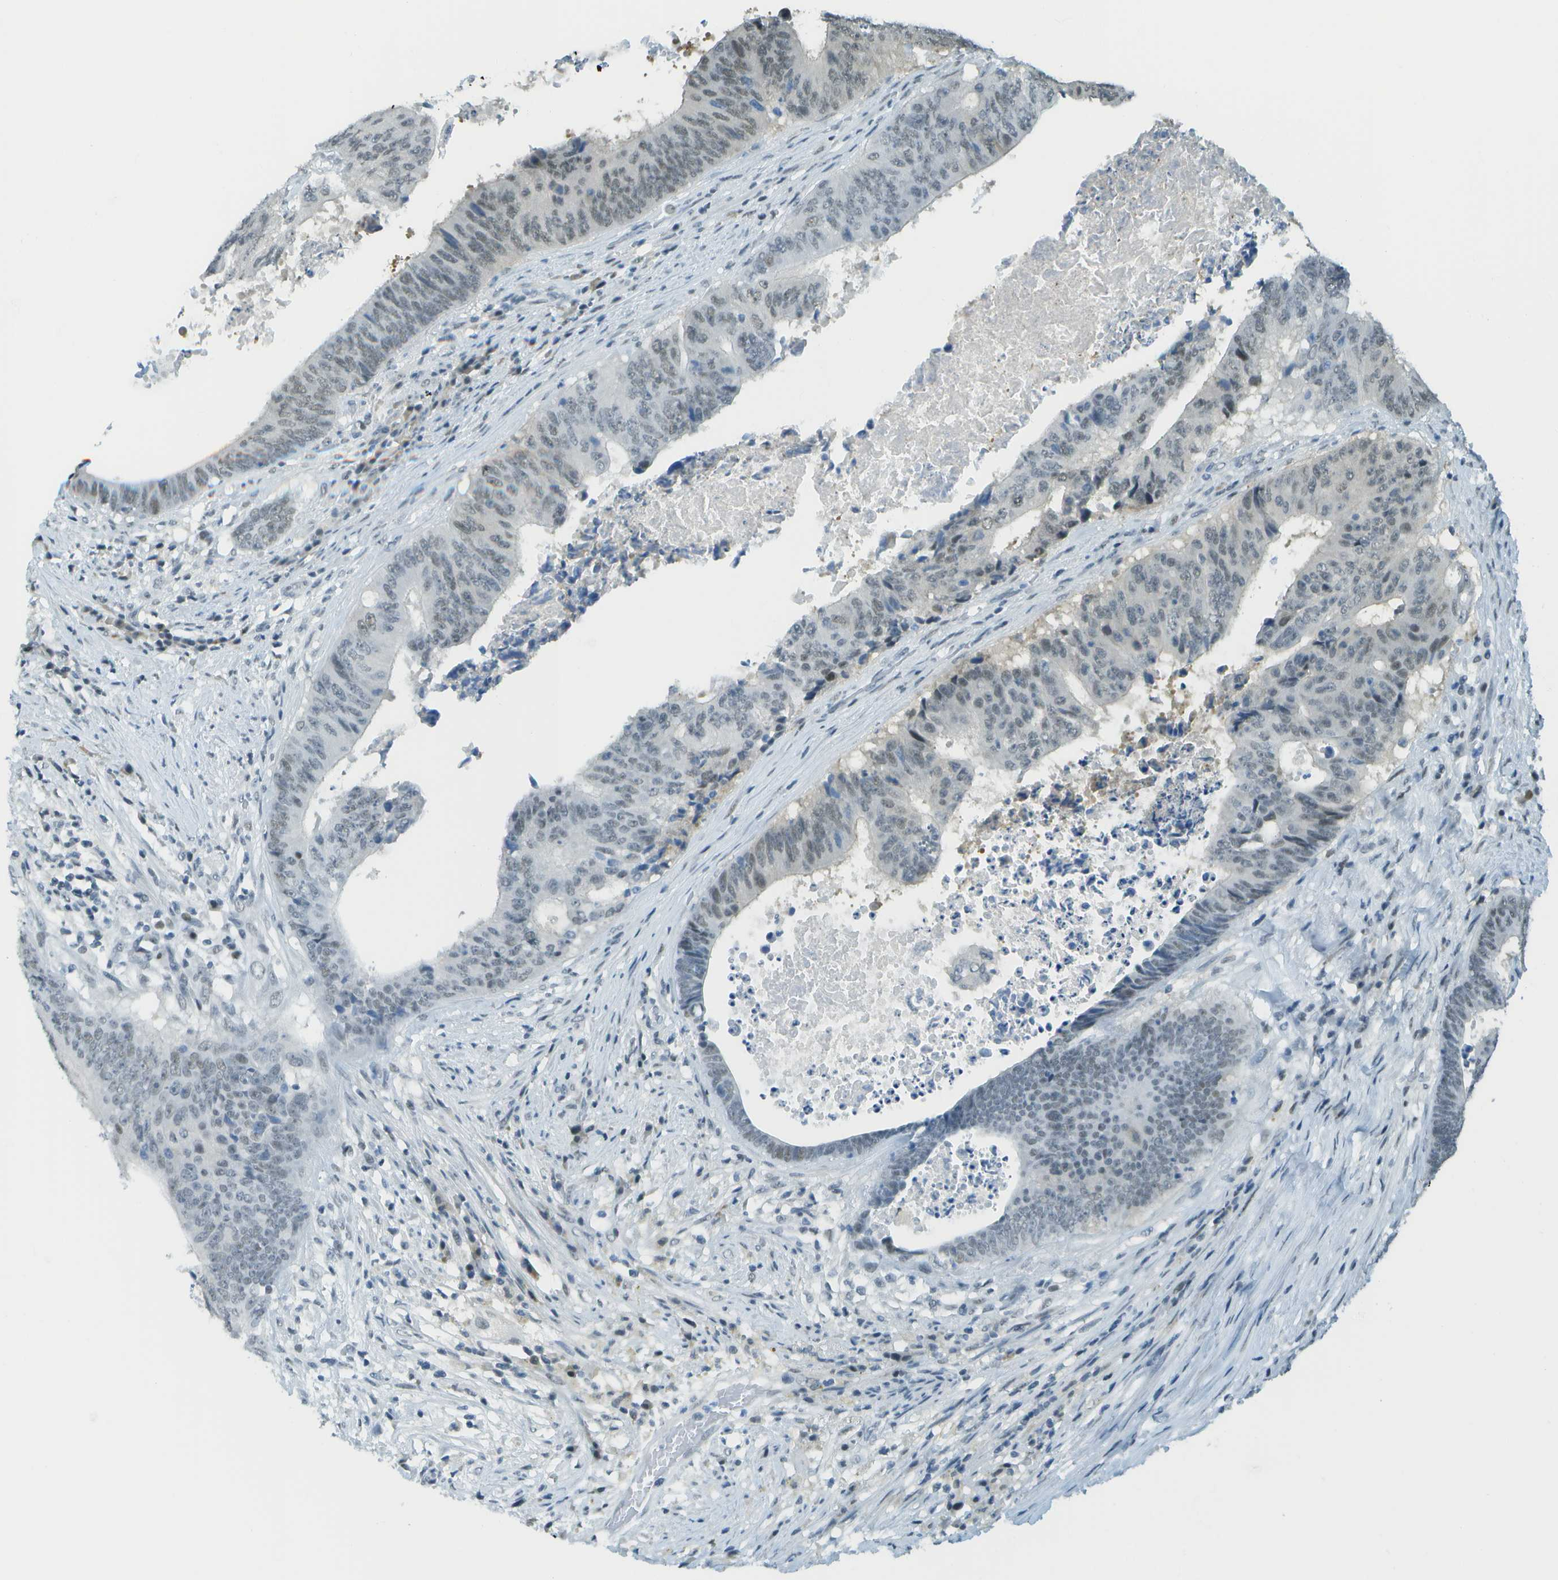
{"staining": {"intensity": "weak", "quantity": "25%-75%", "location": "nuclear"}, "tissue": "colorectal cancer", "cell_type": "Tumor cells", "image_type": "cancer", "snomed": [{"axis": "morphology", "description": "Adenocarcinoma, NOS"}, {"axis": "topography", "description": "Rectum"}], "caption": "Colorectal adenocarcinoma stained for a protein displays weak nuclear positivity in tumor cells. The protein is shown in brown color, while the nuclei are stained blue.", "gene": "NEK11", "patient": {"sex": "male", "age": 72}}